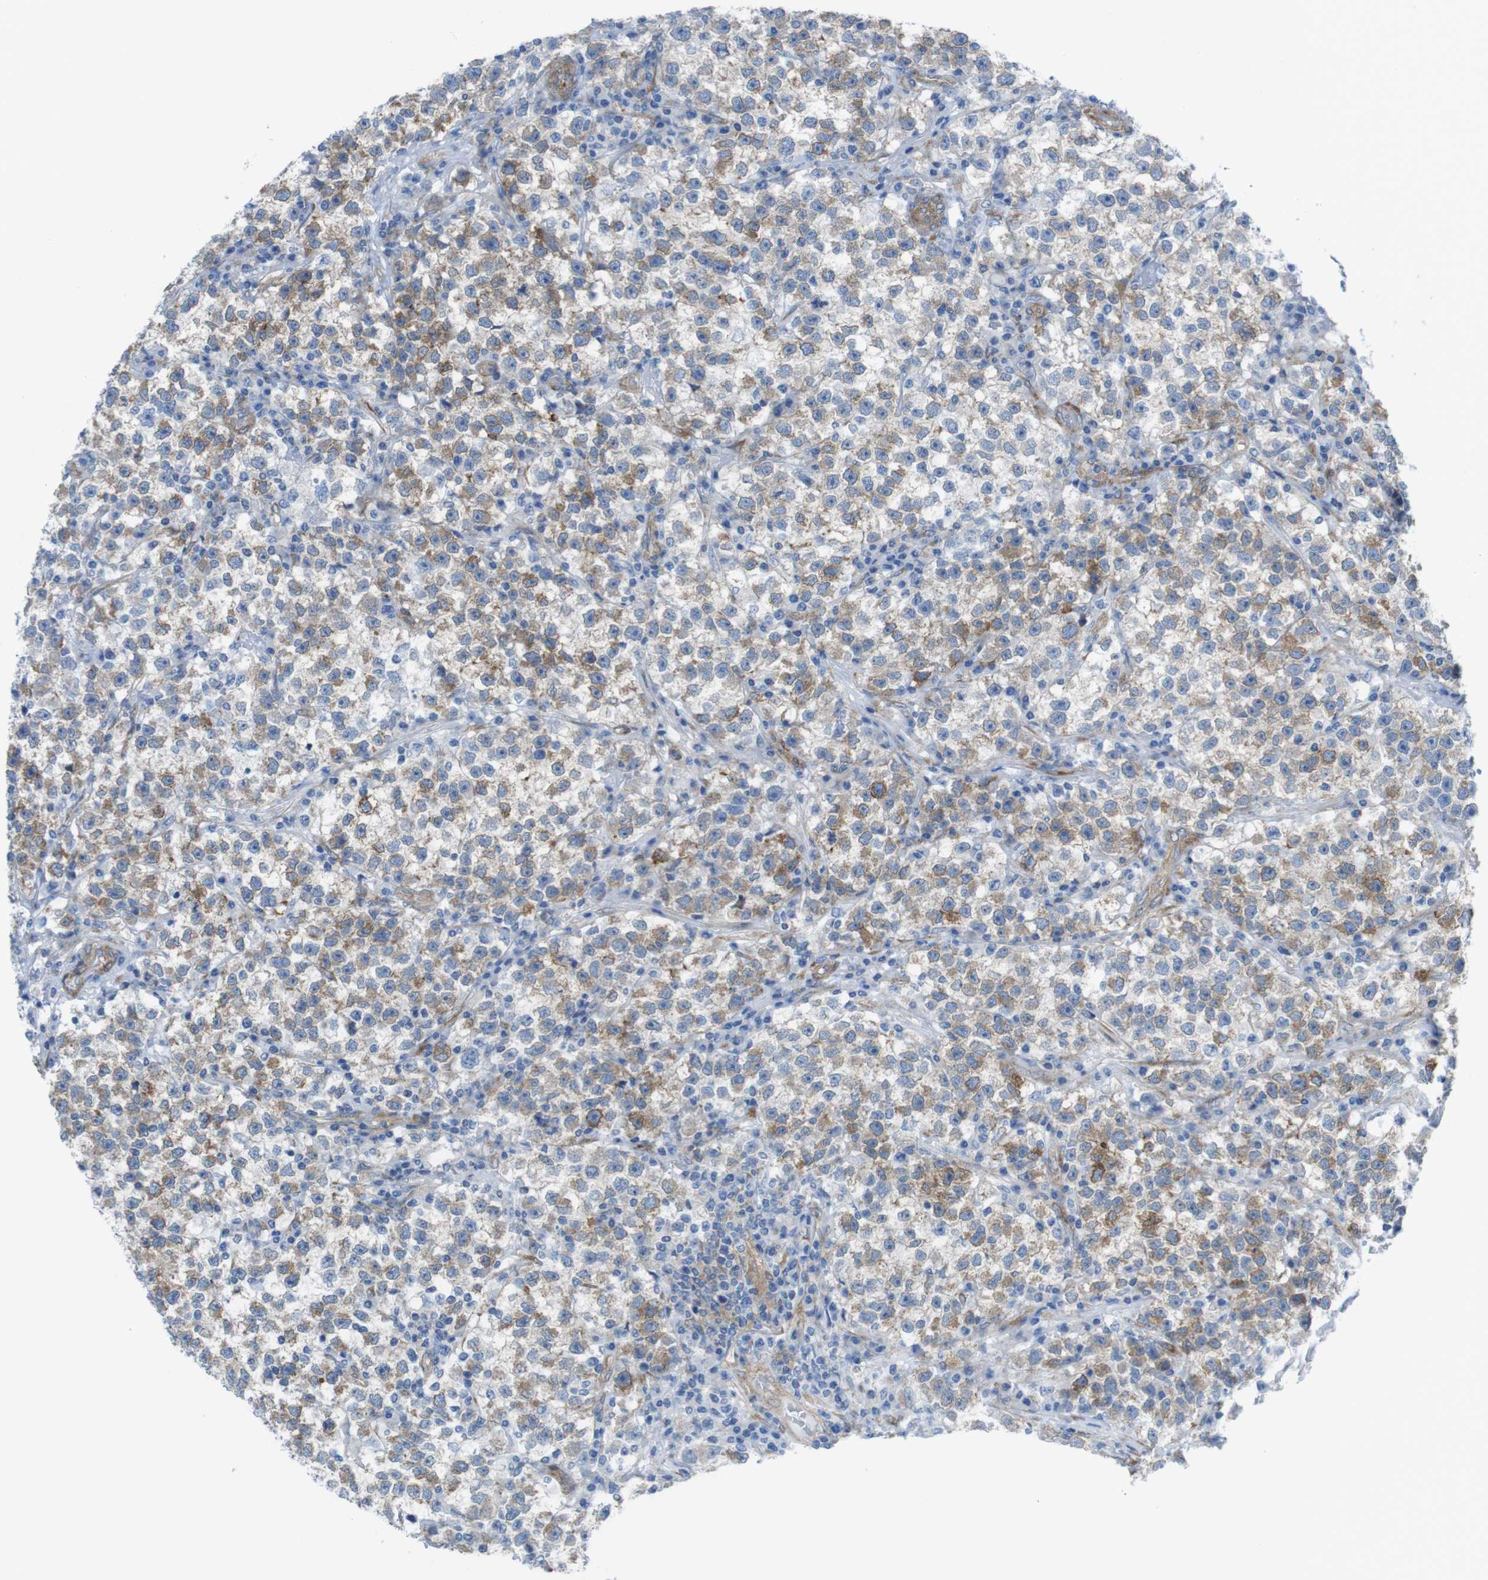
{"staining": {"intensity": "moderate", "quantity": ">75%", "location": "cytoplasmic/membranous"}, "tissue": "testis cancer", "cell_type": "Tumor cells", "image_type": "cancer", "snomed": [{"axis": "morphology", "description": "Seminoma, NOS"}, {"axis": "topography", "description": "Testis"}], "caption": "The image displays immunohistochemical staining of seminoma (testis). There is moderate cytoplasmic/membranous expression is appreciated in approximately >75% of tumor cells.", "gene": "DIAPH2", "patient": {"sex": "male", "age": 22}}